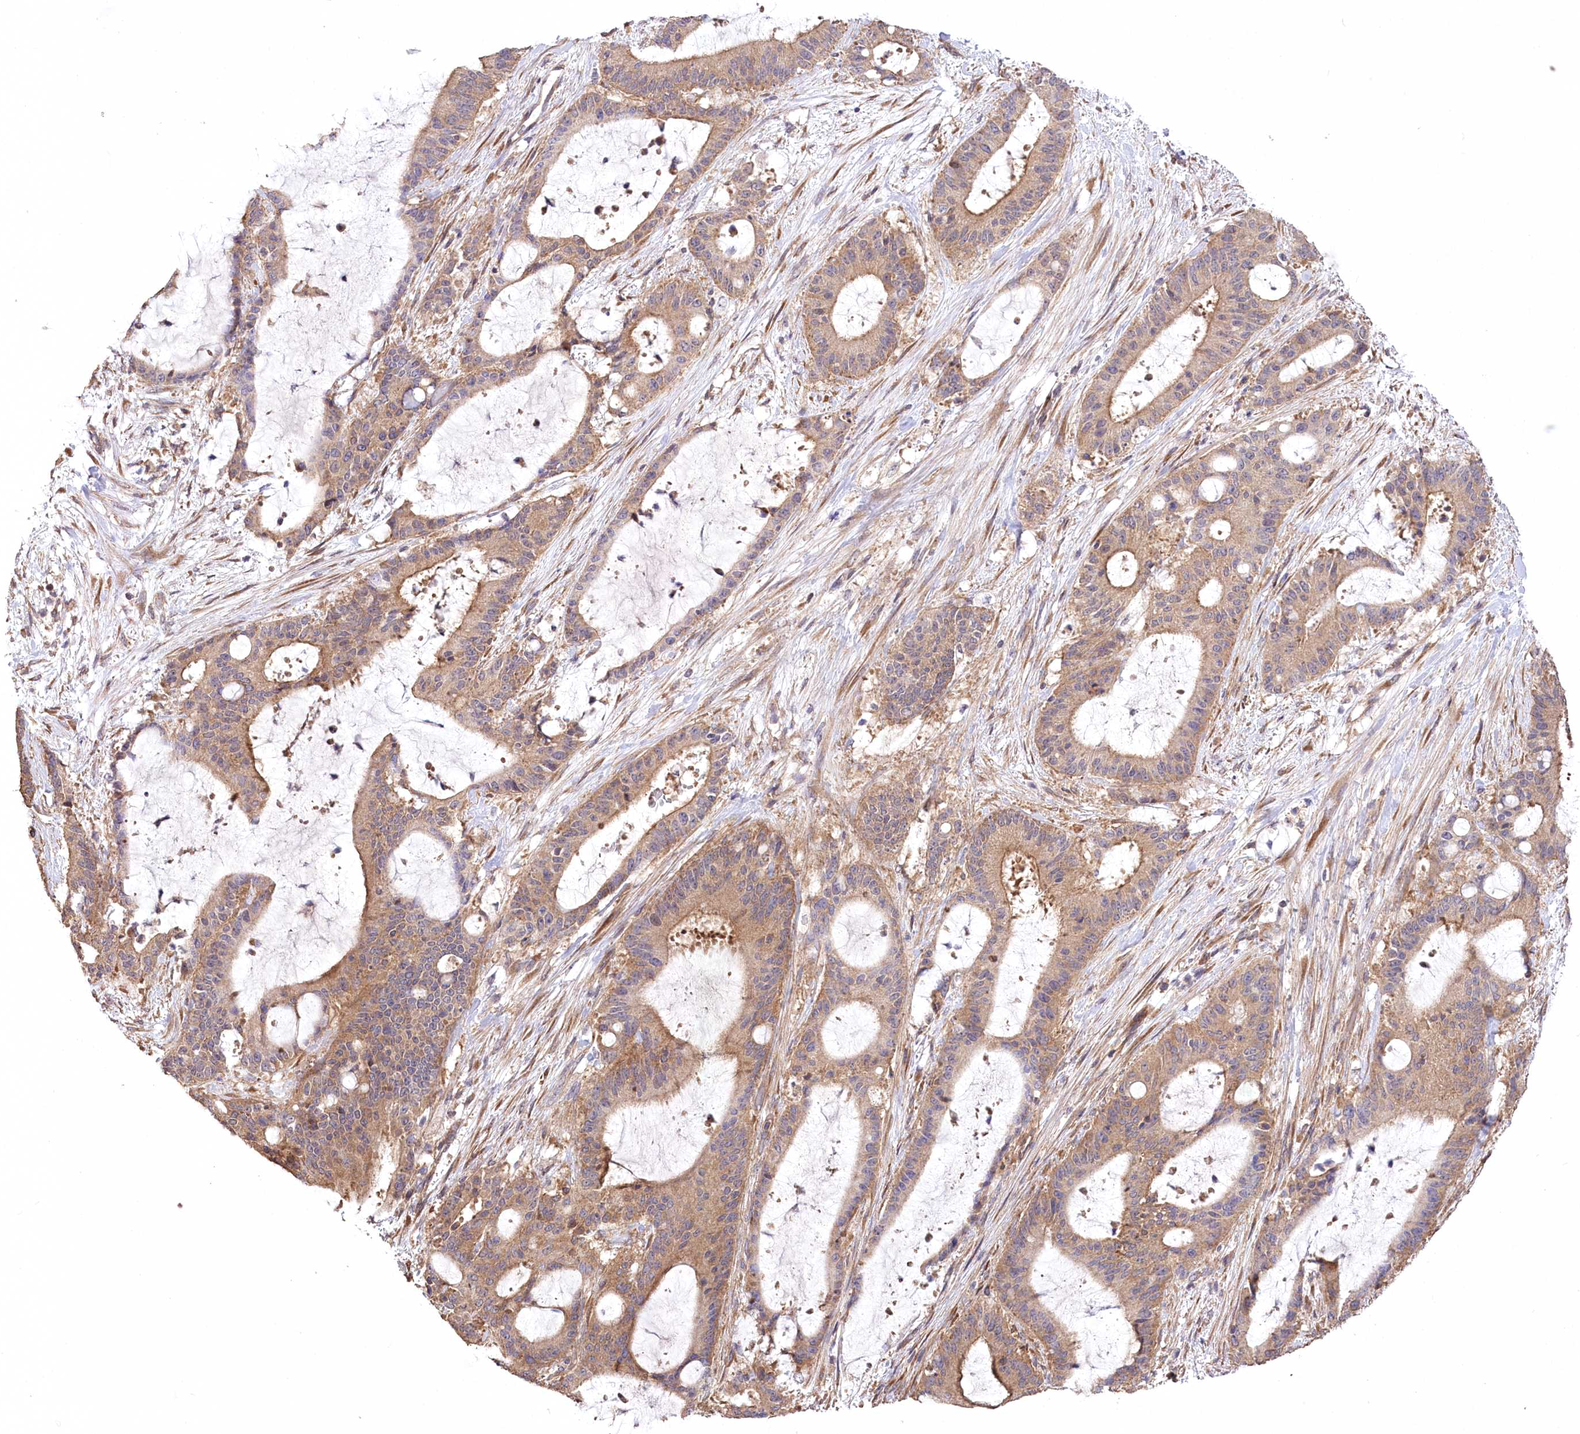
{"staining": {"intensity": "moderate", "quantity": ">75%", "location": "cytoplasmic/membranous"}, "tissue": "liver cancer", "cell_type": "Tumor cells", "image_type": "cancer", "snomed": [{"axis": "morphology", "description": "Normal tissue, NOS"}, {"axis": "morphology", "description": "Cholangiocarcinoma"}, {"axis": "topography", "description": "Liver"}, {"axis": "topography", "description": "Peripheral nerve tissue"}], "caption": "Liver cancer was stained to show a protein in brown. There is medium levels of moderate cytoplasmic/membranous positivity in approximately >75% of tumor cells. The staining is performed using DAB (3,3'-diaminobenzidine) brown chromogen to label protein expression. The nuclei are counter-stained blue using hematoxylin.", "gene": "PRSS53", "patient": {"sex": "female", "age": 73}}